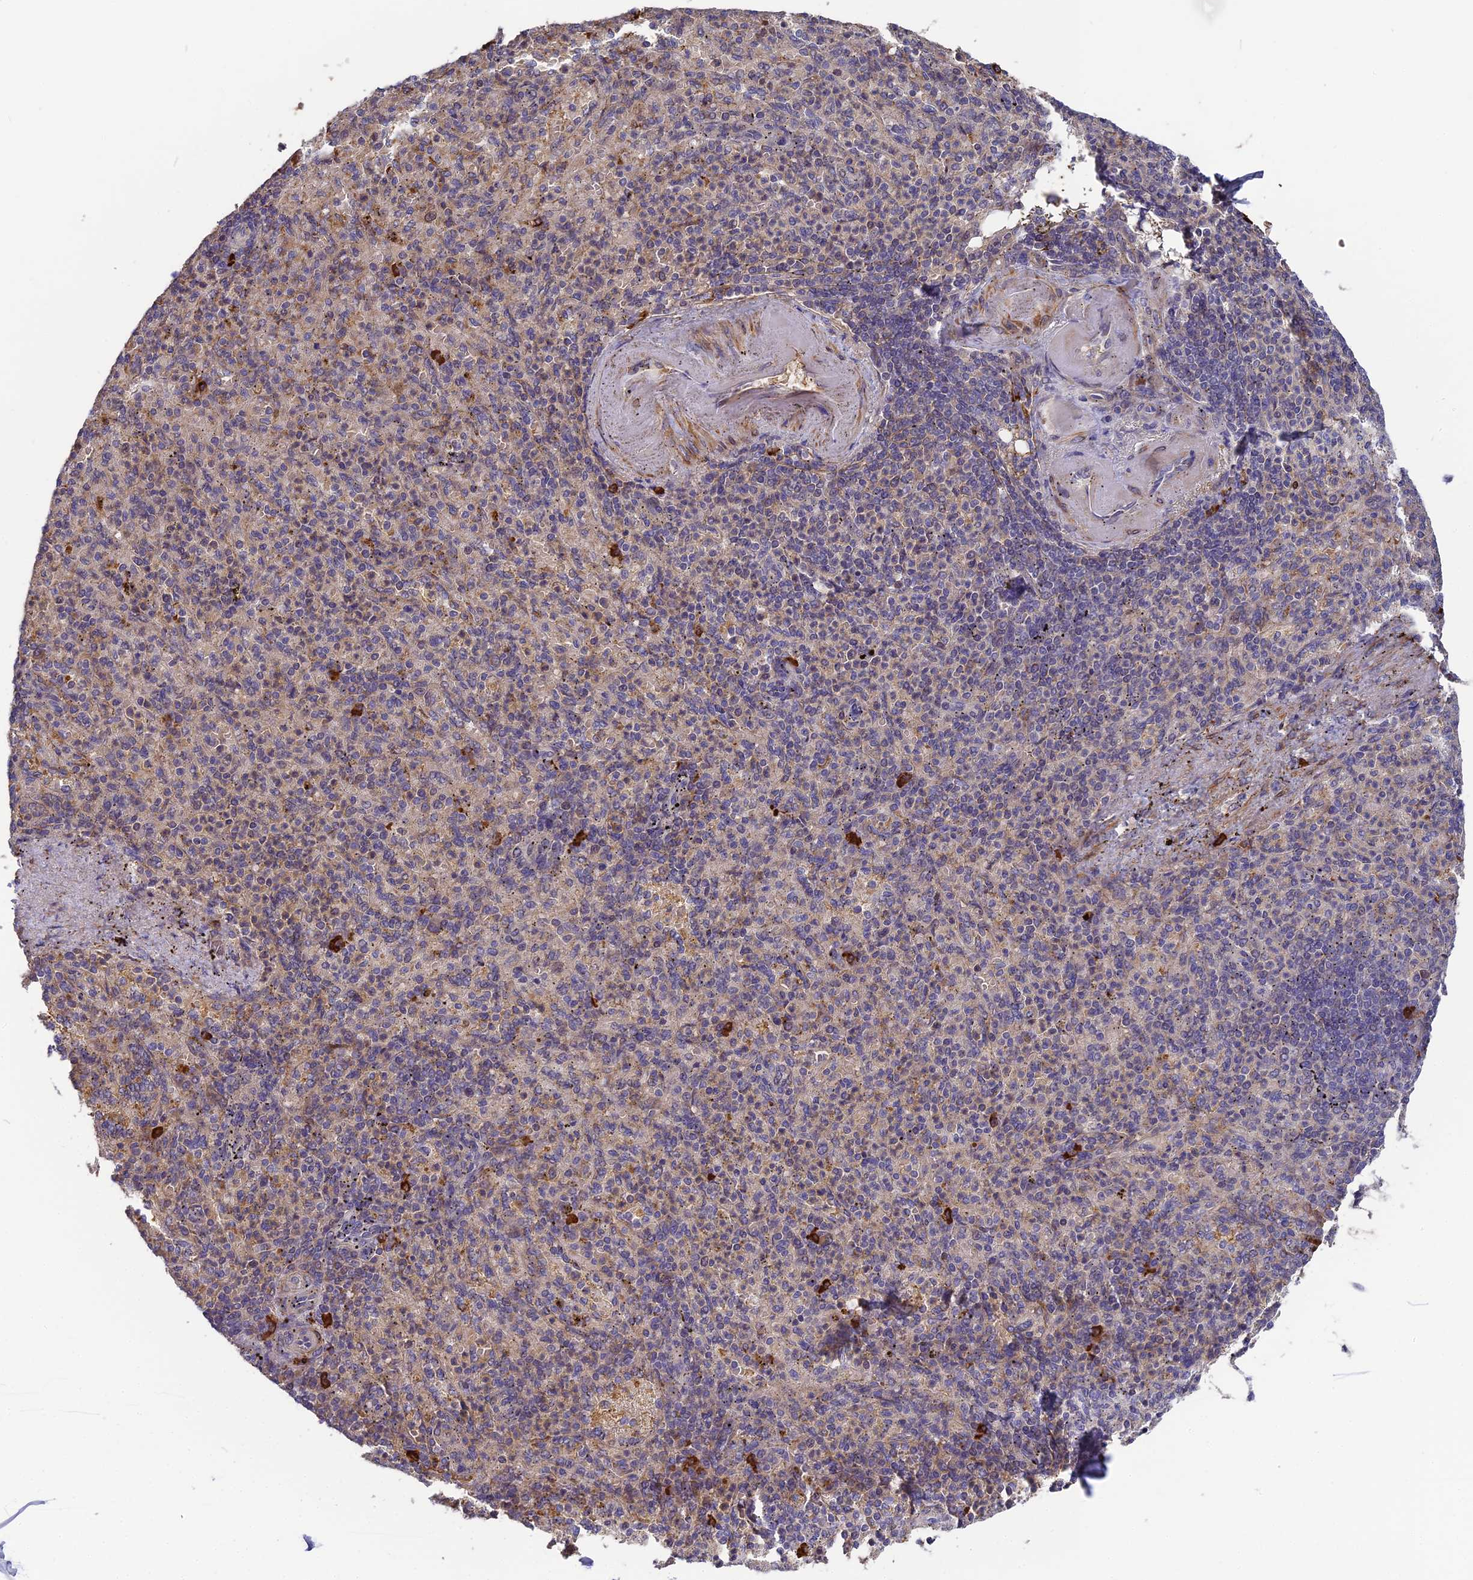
{"staining": {"intensity": "strong", "quantity": "<25%", "location": "cytoplasmic/membranous"}, "tissue": "spleen", "cell_type": "Cells in red pulp", "image_type": "normal", "snomed": [{"axis": "morphology", "description": "Normal tissue, NOS"}, {"axis": "topography", "description": "Spleen"}], "caption": "A photomicrograph showing strong cytoplasmic/membranous expression in approximately <25% of cells in red pulp in unremarkable spleen, as visualized by brown immunohistochemical staining.", "gene": "ERMAP", "patient": {"sex": "female", "age": 74}}